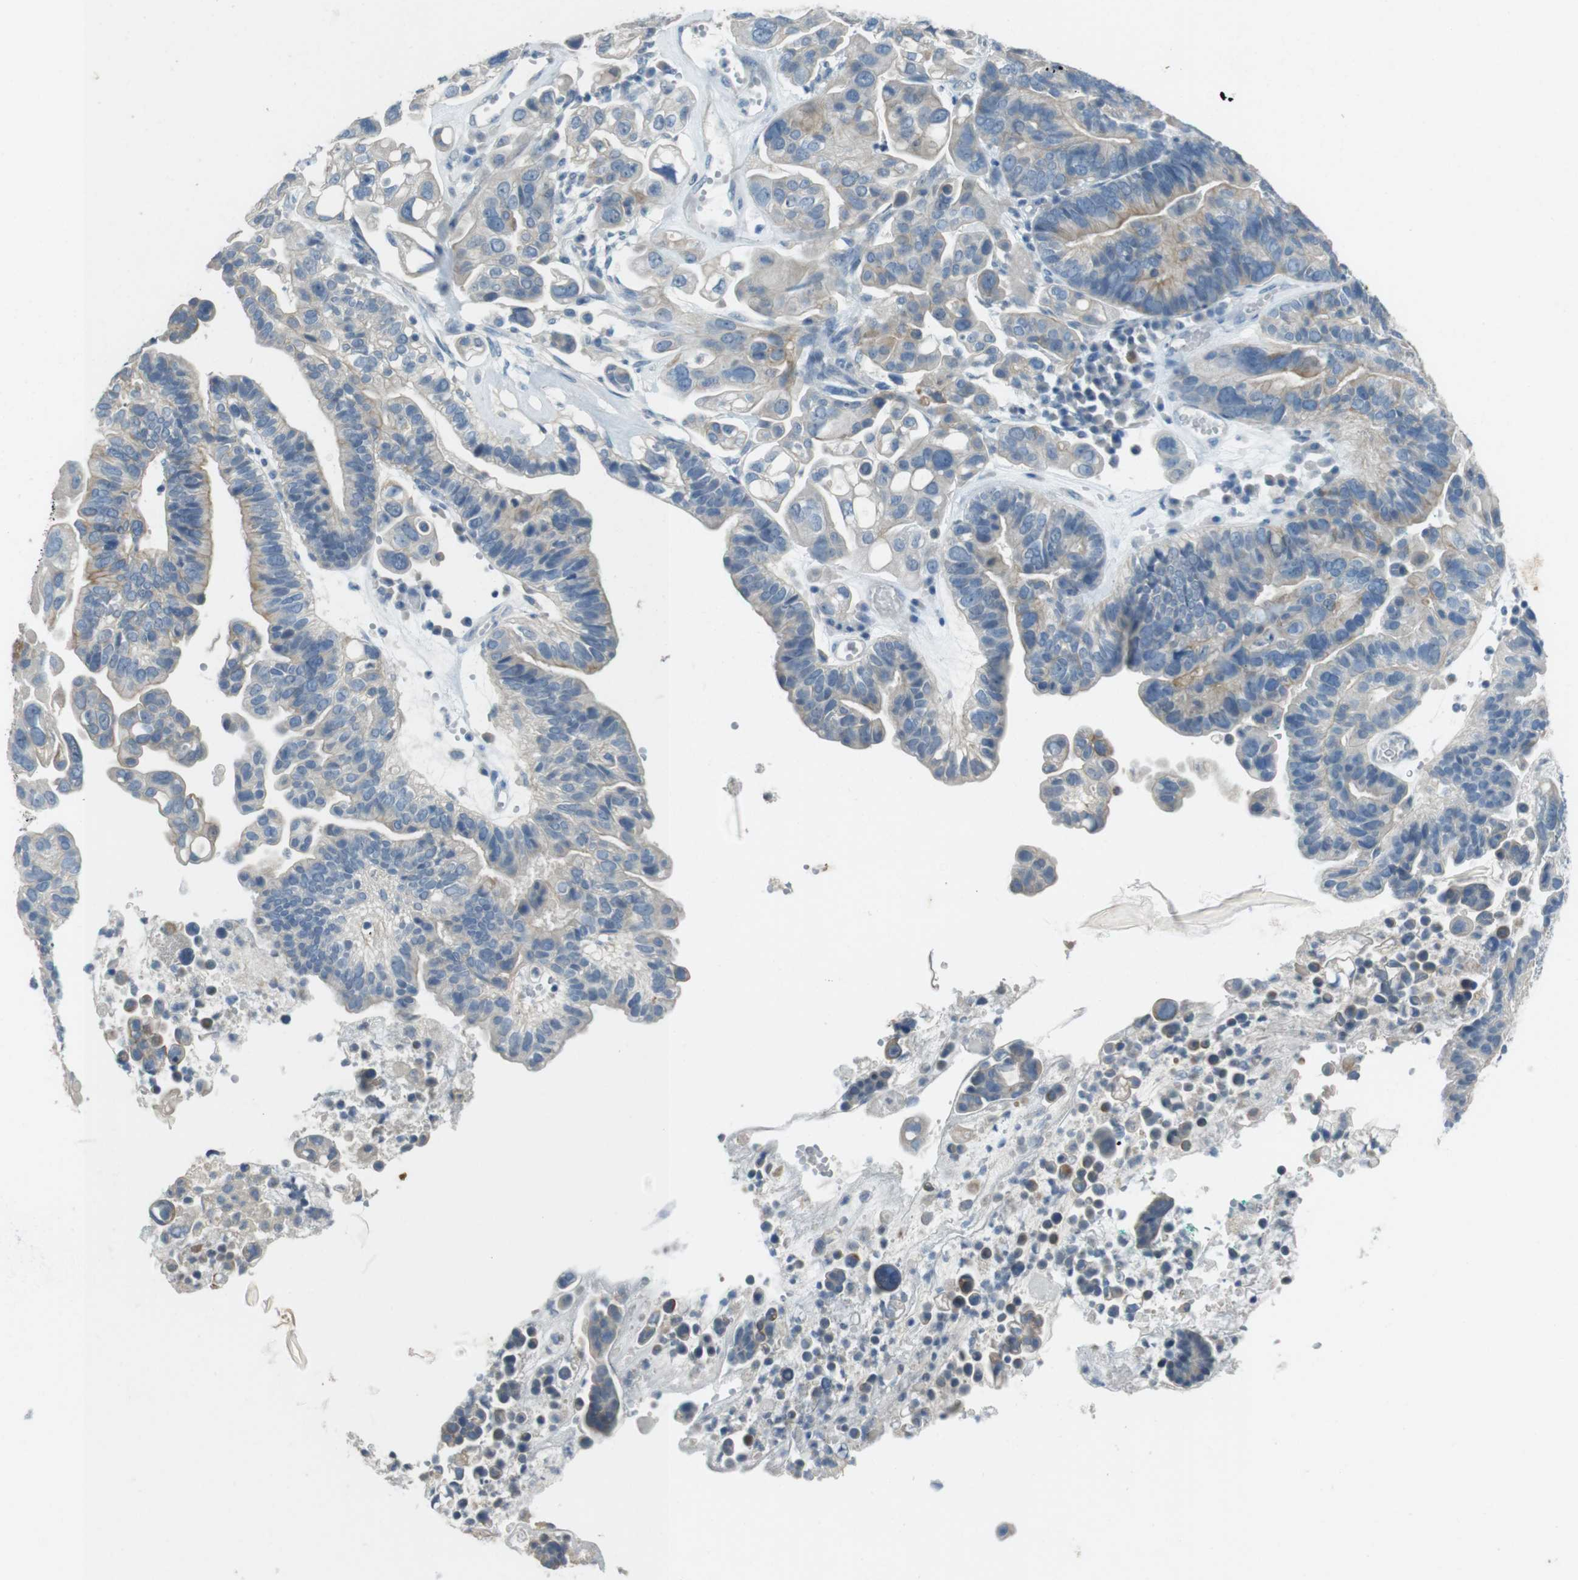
{"staining": {"intensity": "negative", "quantity": "none", "location": "none"}, "tissue": "ovarian cancer", "cell_type": "Tumor cells", "image_type": "cancer", "snomed": [{"axis": "morphology", "description": "Cystadenocarcinoma, serous, NOS"}, {"axis": "topography", "description": "Ovary"}], "caption": "Tumor cells are negative for protein expression in human serous cystadenocarcinoma (ovarian).", "gene": "ENTPD7", "patient": {"sex": "female", "age": 56}}